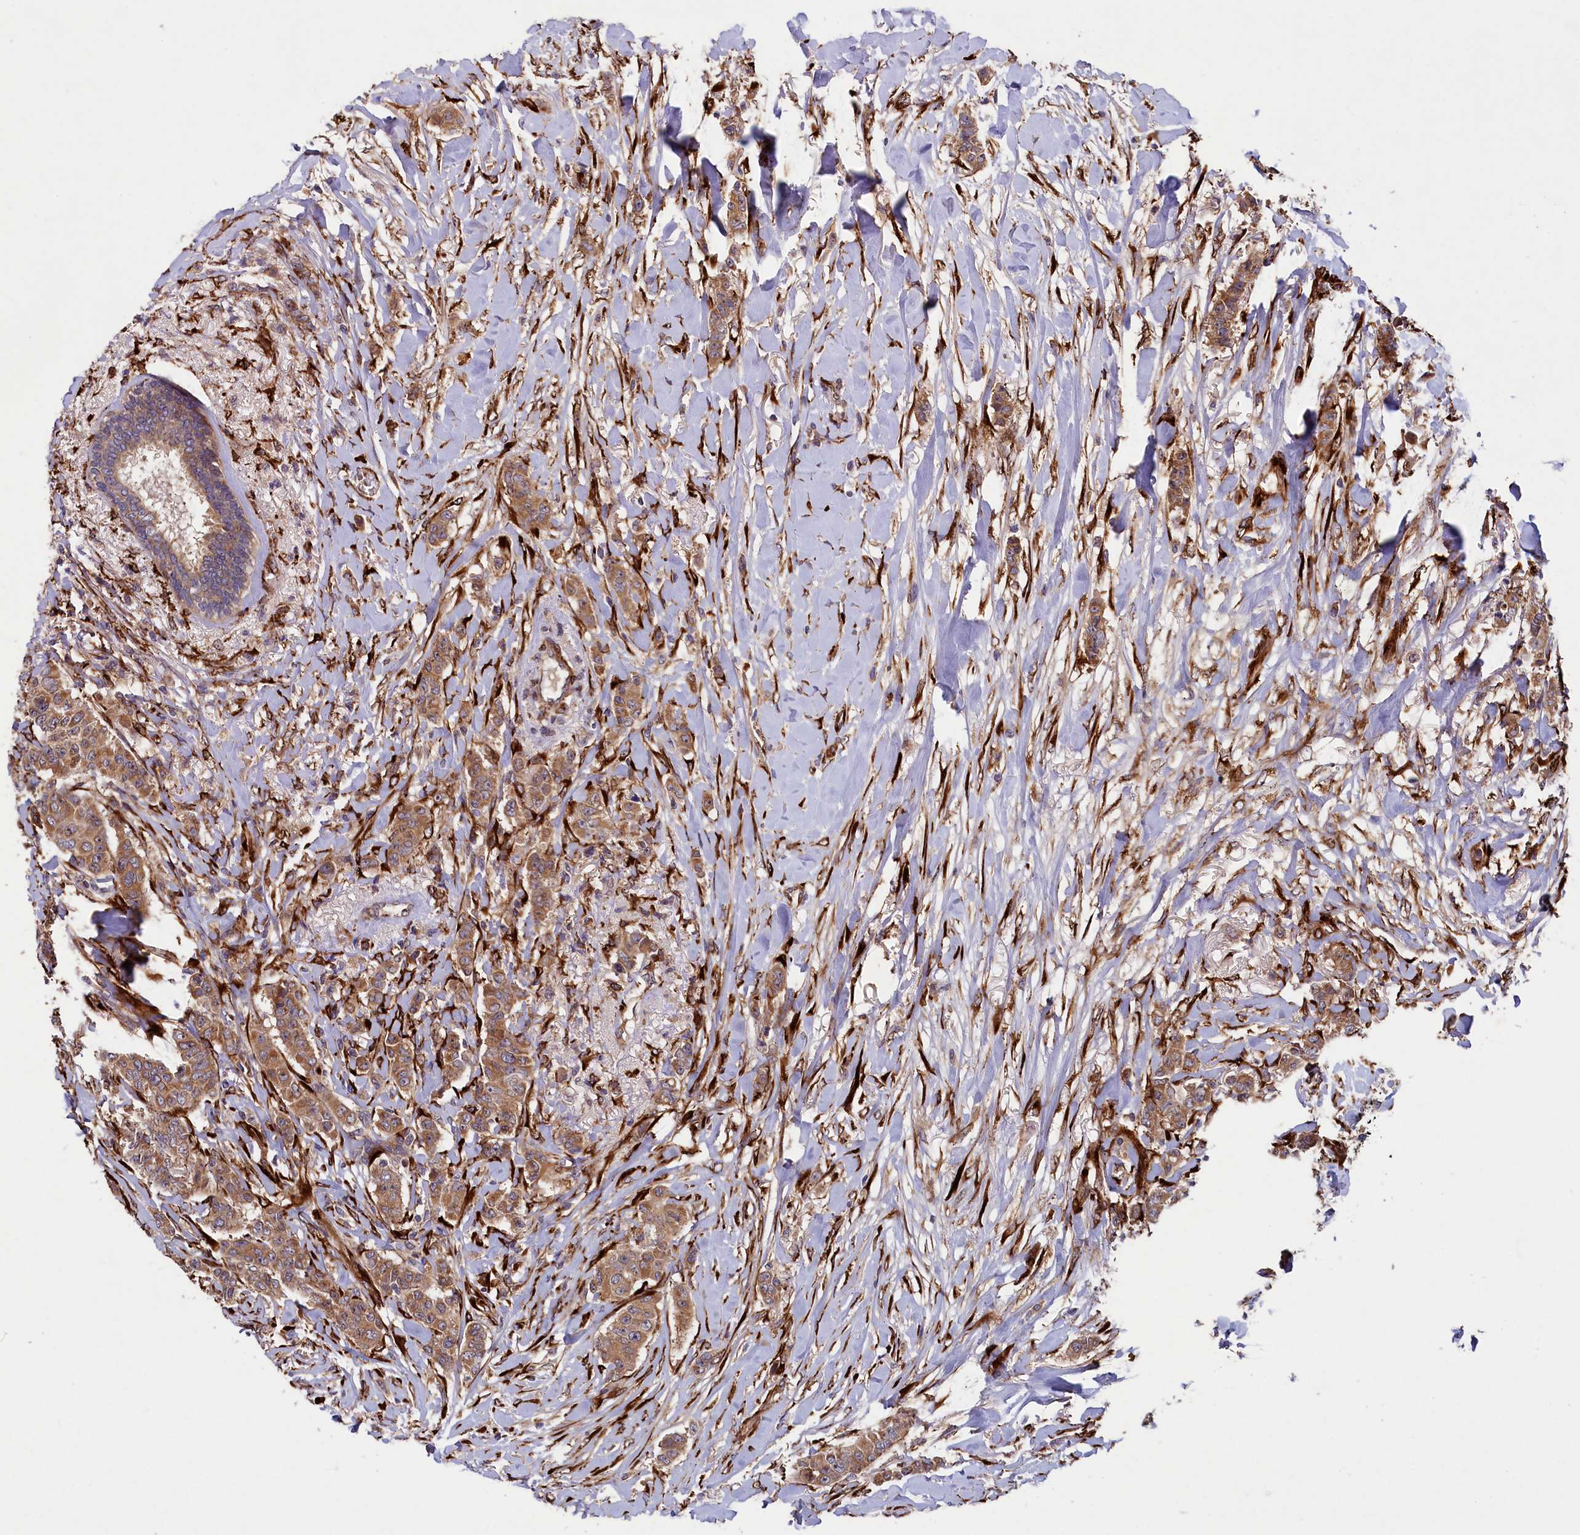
{"staining": {"intensity": "moderate", "quantity": ">75%", "location": "cytoplasmic/membranous"}, "tissue": "breast cancer", "cell_type": "Tumor cells", "image_type": "cancer", "snomed": [{"axis": "morphology", "description": "Duct carcinoma"}, {"axis": "topography", "description": "Breast"}], "caption": "A brown stain shows moderate cytoplasmic/membranous positivity of a protein in human intraductal carcinoma (breast) tumor cells. (Brightfield microscopy of DAB IHC at high magnification).", "gene": "ARRDC4", "patient": {"sex": "female", "age": 40}}